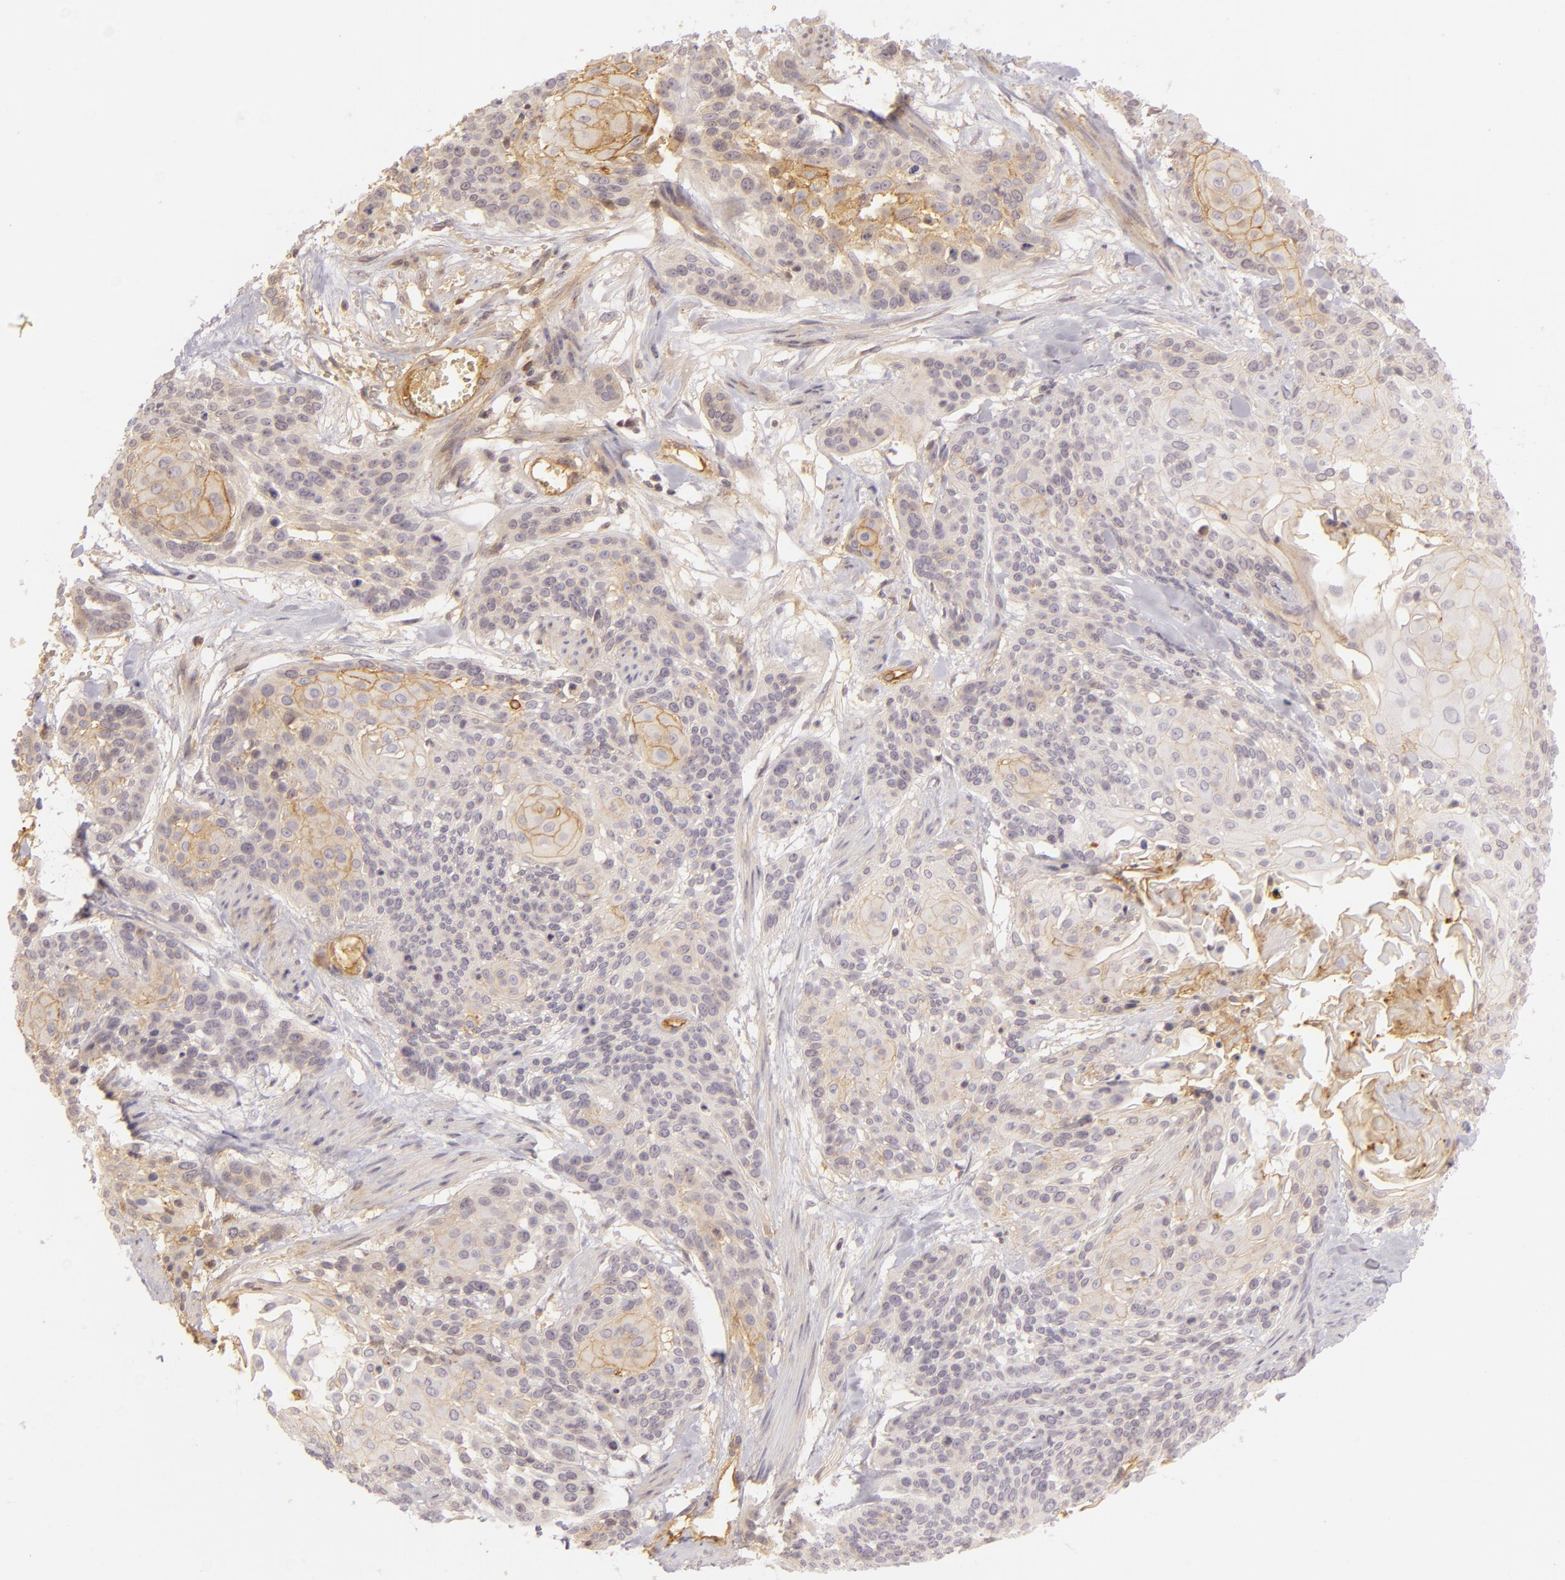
{"staining": {"intensity": "weak", "quantity": "25%-75%", "location": "cytoplasmic/membranous"}, "tissue": "cervical cancer", "cell_type": "Tumor cells", "image_type": "cancer", "snomed": [{"axis": "morphology", "description": "Squamous cell carcinoma, NOS"}, {"axis": "topography", "description": "Cervix"}], "caption": "Immunohistochemical staining of human cervical cancer (squamous cell carcinoma) demonstrates low levels of weak cytoplasmic/membranous positivity in about 25%-75% of tumor cells.", "gene": "CD59", "patient": {"sex": "female", "age": 57}}